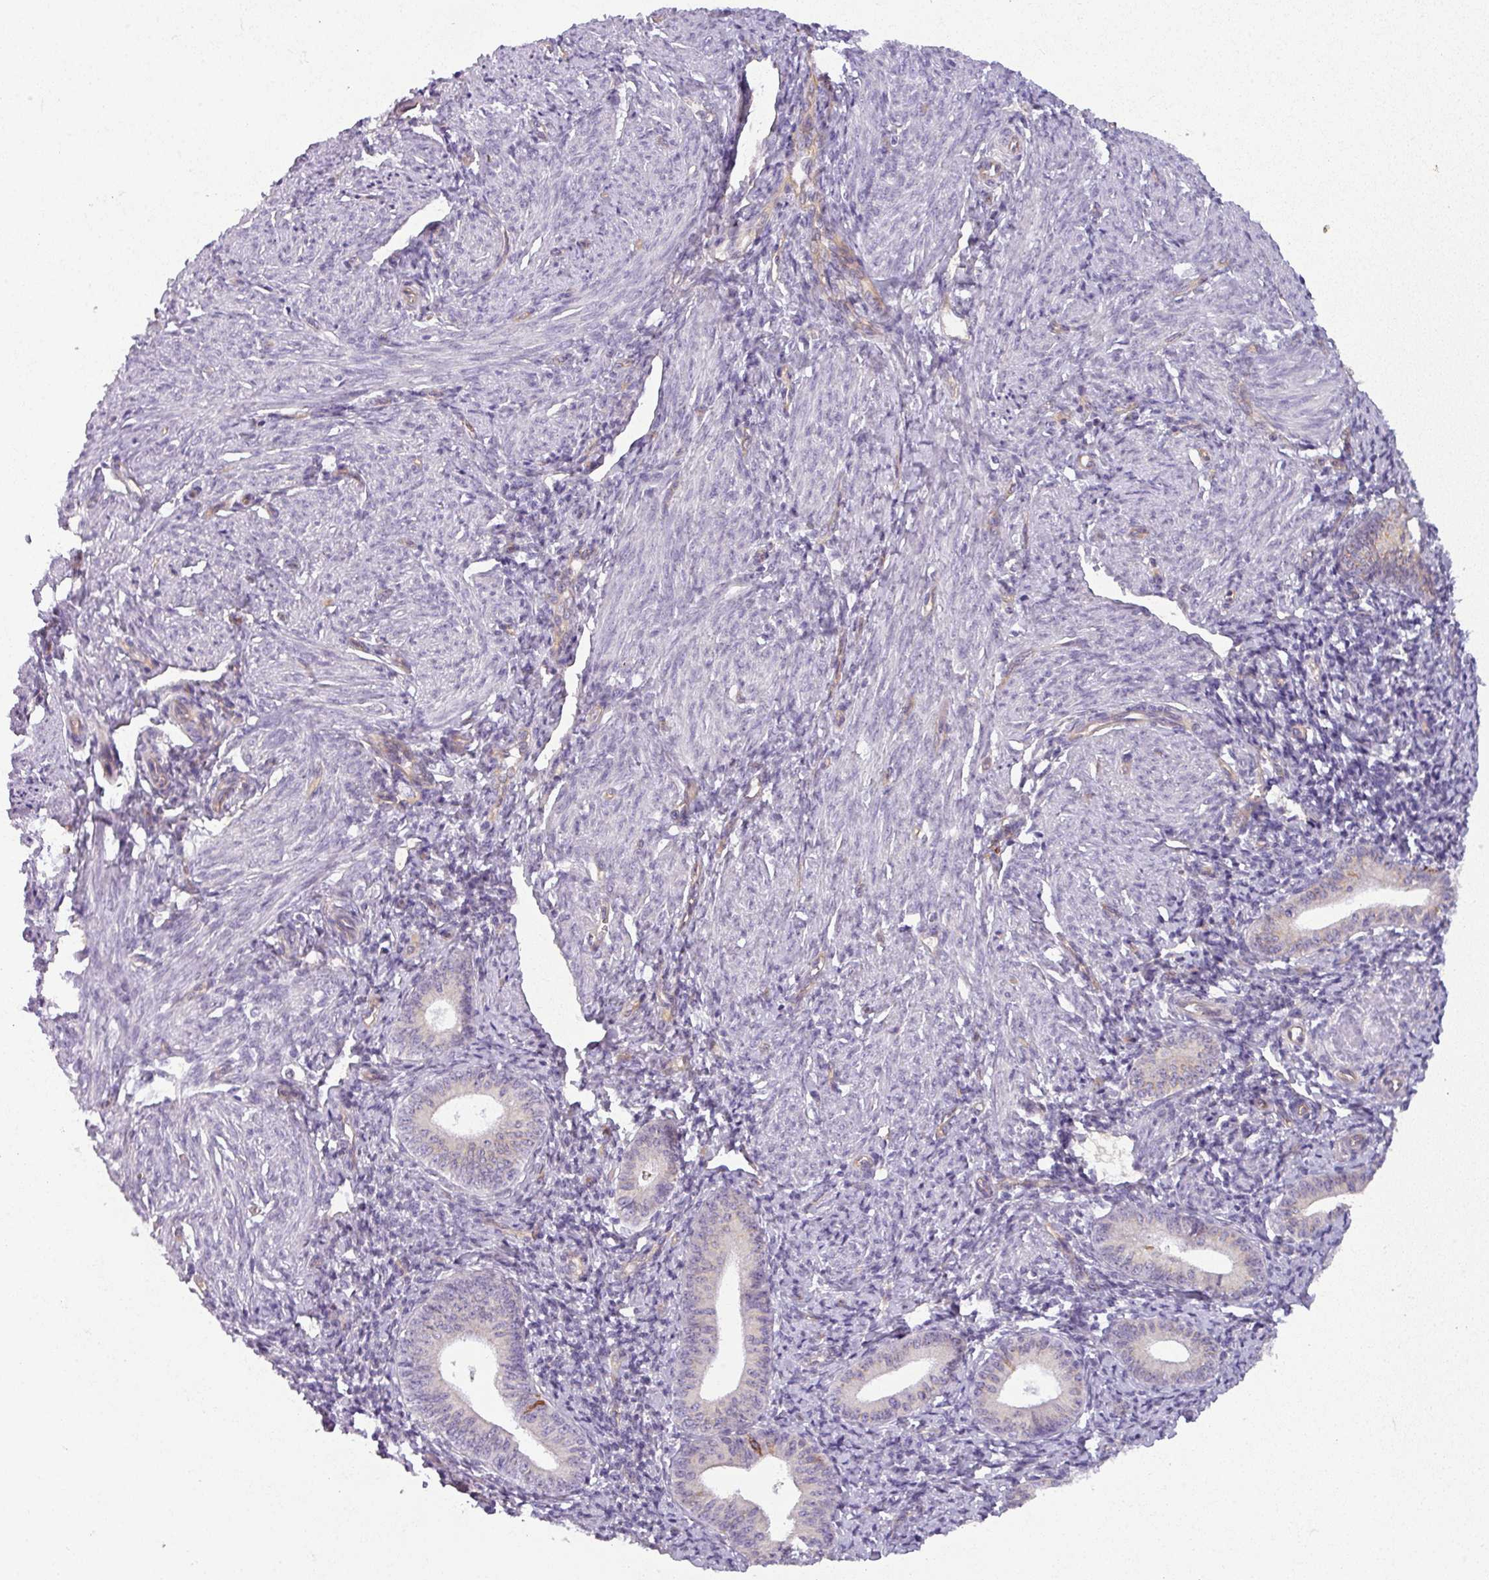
{"staining": {"intensity": "weak", "quantity": "25%-75%", "location": "cytoplasmic/membranous"}, "tissue": "cervical cancer", "cell_type": "Tumor cells", "image_type": "cancer", "snomed": [{"axis": "morphology", "description": "Squamous cell carcinoma, NOS"}, {"axis": "topography", "description": "Cervix"}], "caption": "Tumor cells show weak cytoplasmic/membranous positivity in approximately 25%-75% of cells in cervical cancer (squamous cell carcinoma).", "gene": "BUD23", "patient": {"sex": "female", "age": 59}}